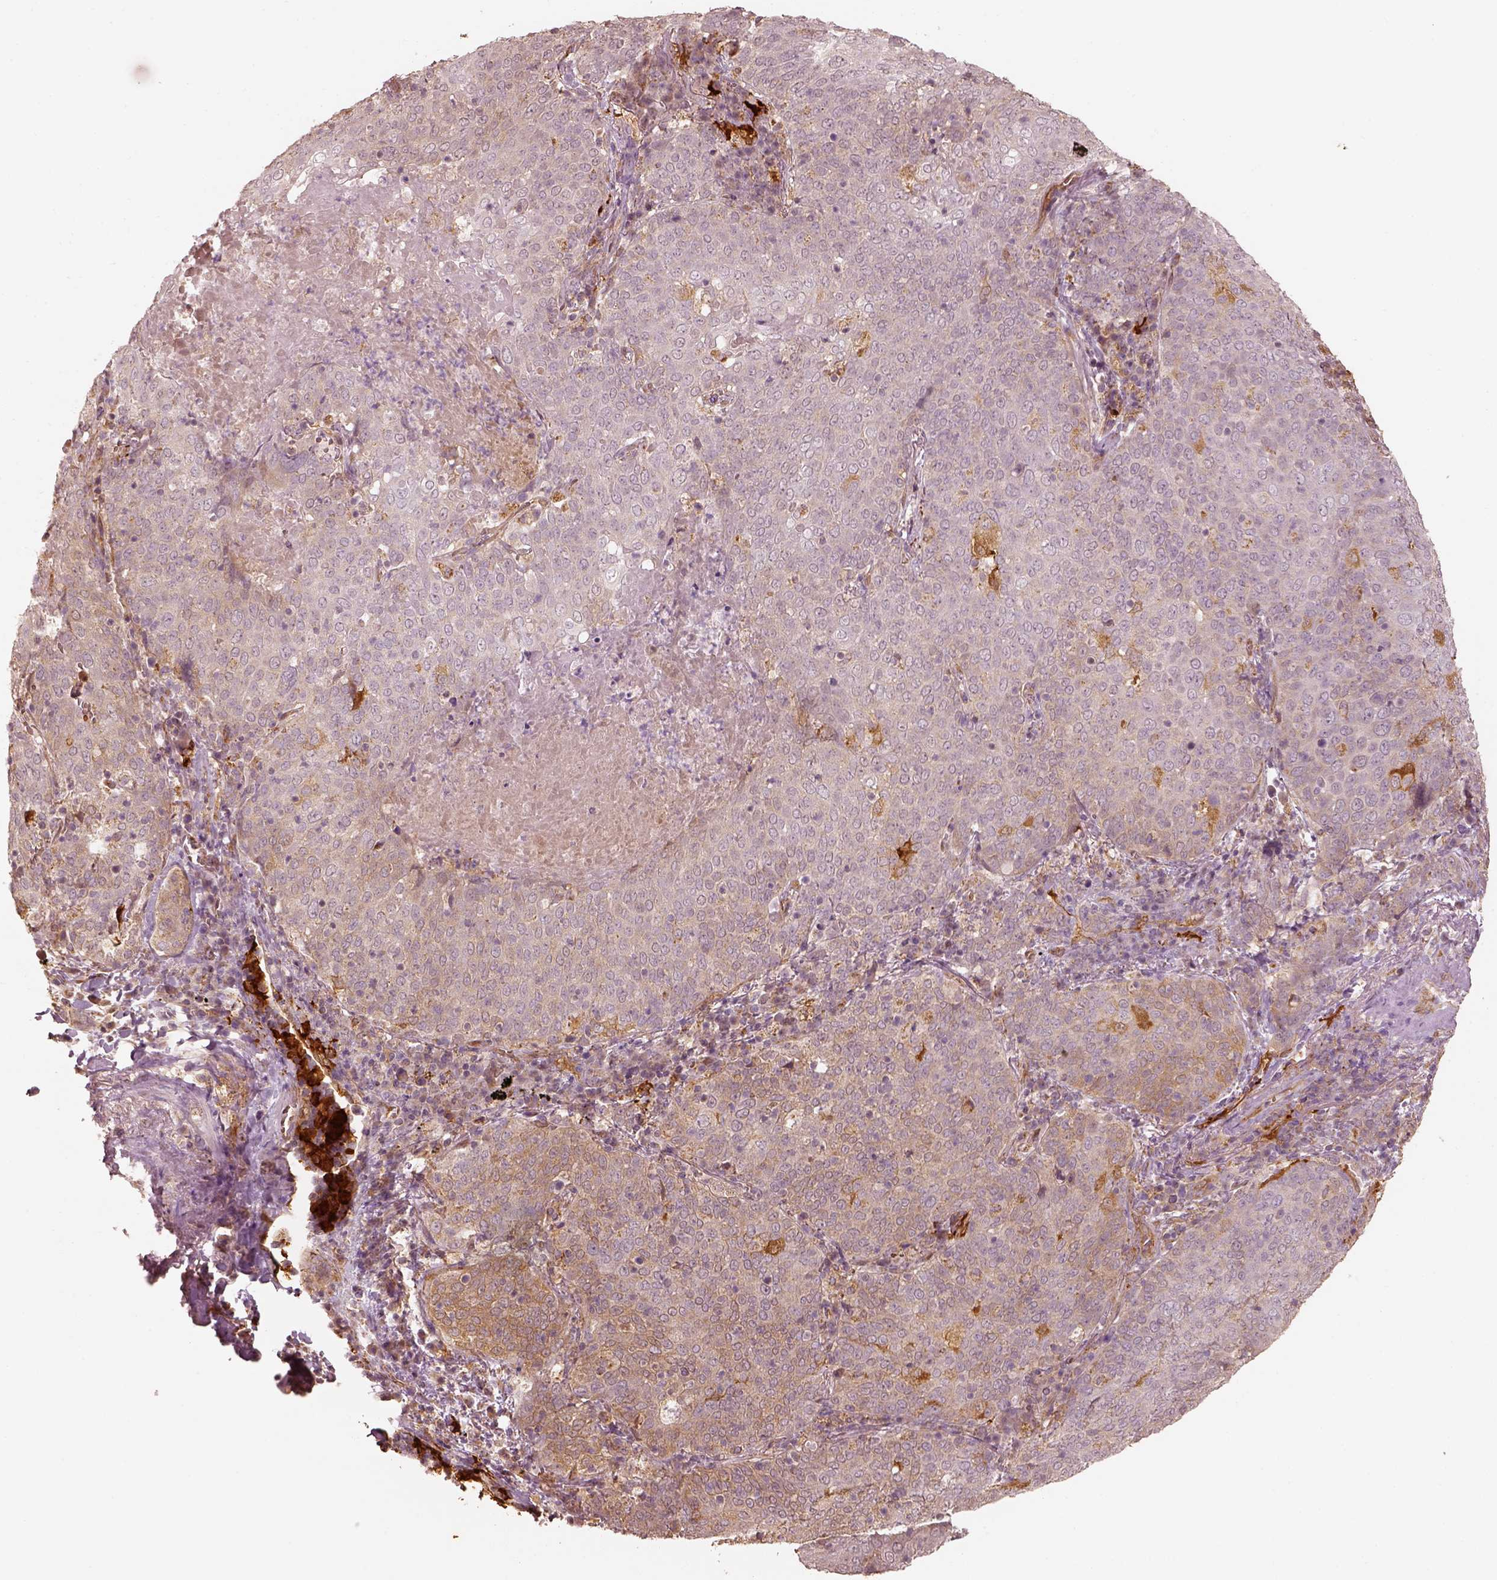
{"staining": {"intensity": "negative", "quantity": "none", "location": "none"}, "tissue": "lung cancer", "cell_type": "Tumor cells", "image_type": "cancer", "snomed": [{"axis": "morphology", "description": "Squamous cell carcinoma, NOS"}, {"axis": "topography", "description": "Lung"}], "caption": "DAB (3,3'-diaminobenzidine) immunohistochemical staining of lung cancer (squamous cell carcinoma) shows no significant staining in tumor cells. Brightfield microscopy of immunohistochemistry (IHC) stained with DAB (3,3'-diaminobenzidine) (brown) and hematoxylin (blue), captured at high magnification.", "gene": "FSCN1", "patient": {"sex": "male", "age": 82}}